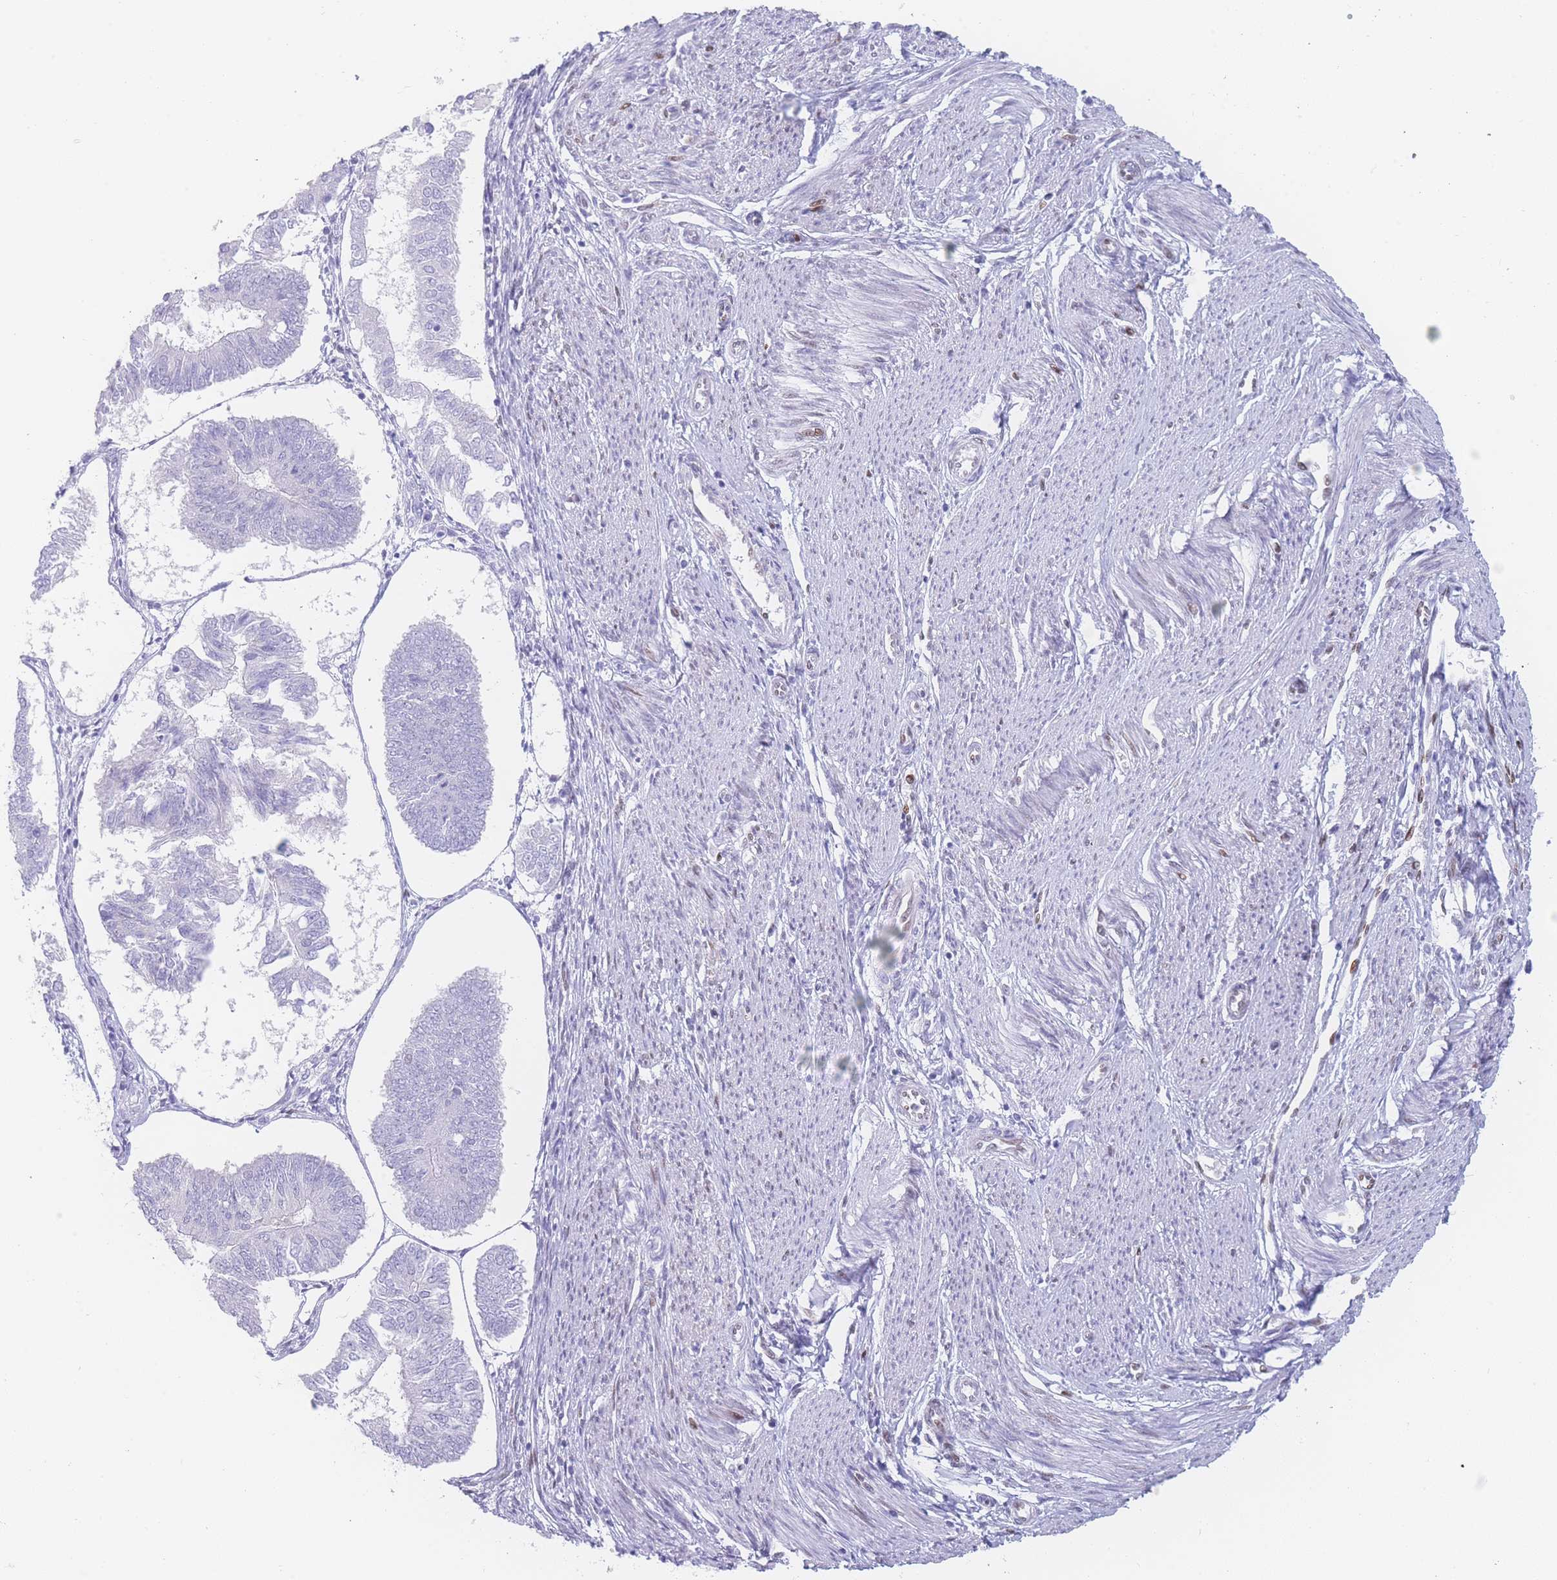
{"staining": {"intensity": "negative", "quantity": "none", "location": "none"}, "tissue": "endometrial cancer", "cell_type": "Tumor cells", "image_type": "cancer", "snomed": [{"axis": "morphology", "description": "Adenocarcinoma, NOS"}, {"axis": "topography", "description": "Endometrium"}], "caption": "There is no significant positivity in tumor cells of endometrial cancer.", "gene": "PSMB5", "patient": {"sex": "female", "age": 58}}